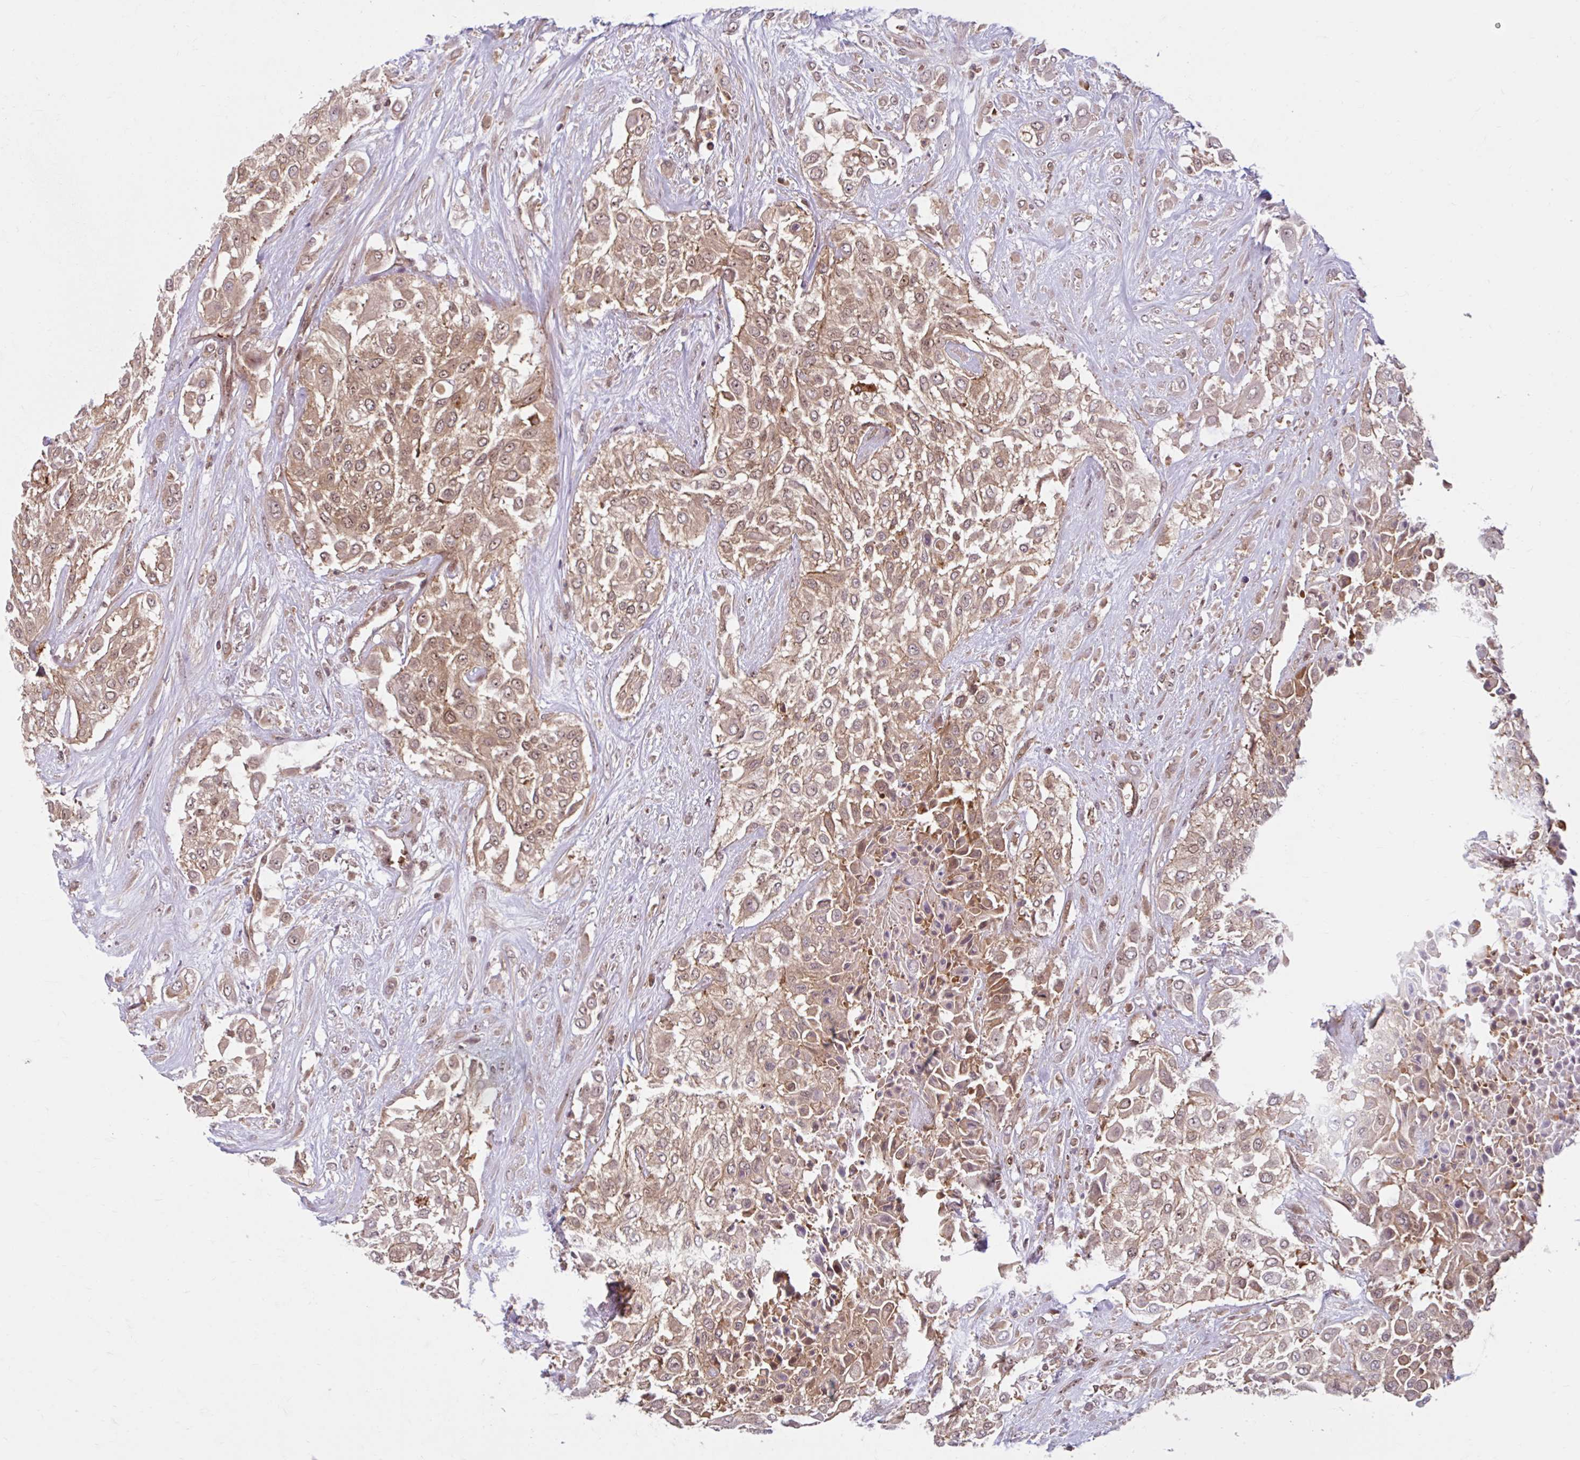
{"staining": {"intensity": "moderate", "quantity": ">75%", "location": "cytoplasmic/membranous"}, "tissue": "urothelial cancer", "cell_type": "Tumor cells", "image_type": "cancer", "snomed": [{"axis": "morphology", "description": "Urothelial carcinoma, High grade"}, {"axis": "topography", "description": "Urinary bladder"}], "caption": "Immunohistochemistry (IHC) micrograph of urothelial carcinoma (high-grade) stained for a protein (brown), which shows medium levels of moderate cytoplasmic/membranous staining in approximately >75% of tumor cells.", "gene": "HMBS", "patient": {"sex": "male", "age": 57}}